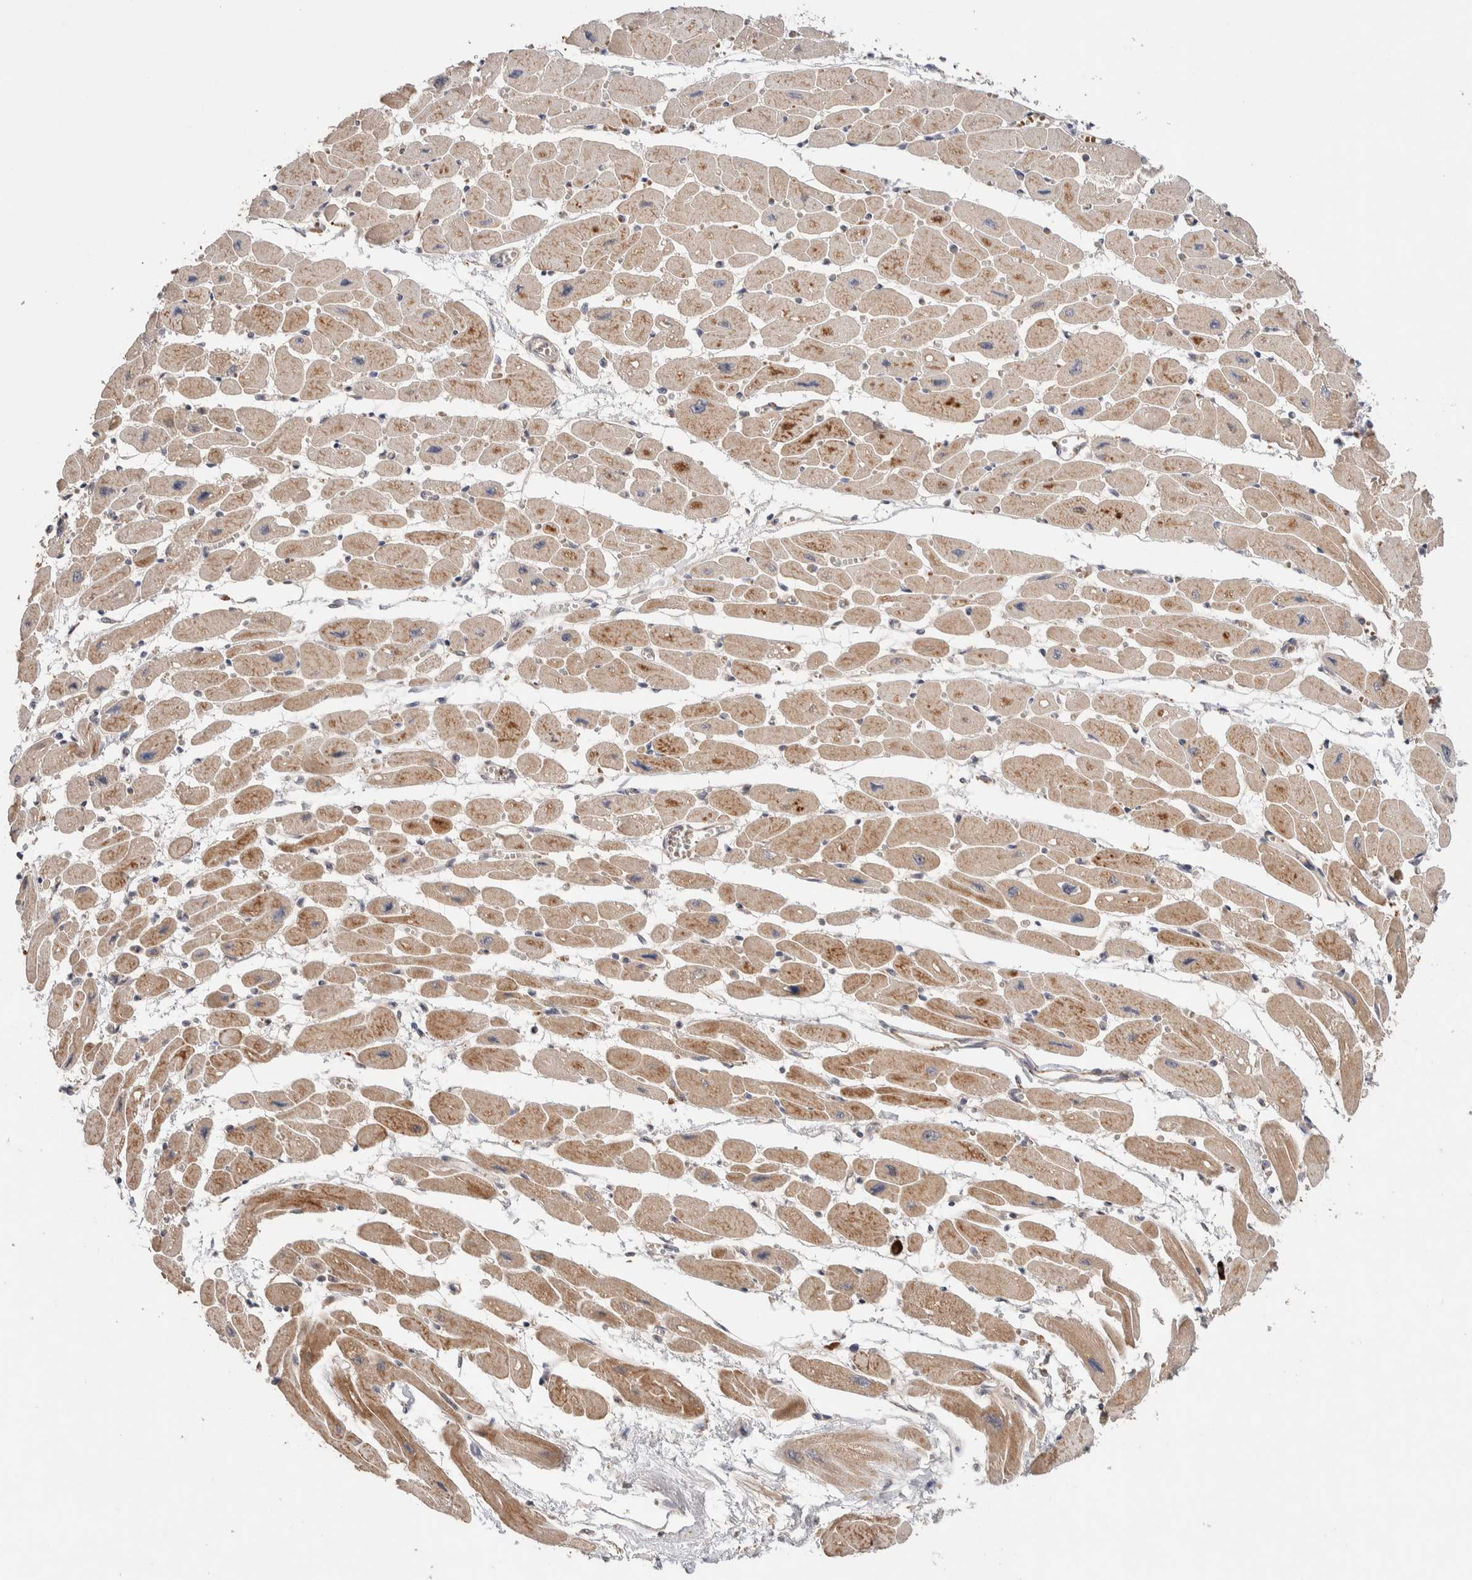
{"staining": {"intensity": "weak", "quantity": ">75%", "location": "cytoplasmic/membranous"}, "tissue": "heart muscle", "cell_type": "Cardiomyocytes", "image_type": "normal", "snomed": [{"axis": "morphology", "description": "Normal tissue, NOS"}, {"axis": "topography", "description": "Heart"}], "caption": "Cardiomyocytes display low levels of weak cytoplasmic/membranous staining in approximately >75% of cells in normal heart muscle.", "gene": "CASK", "patient": {"sex": "female", "age": 54}}